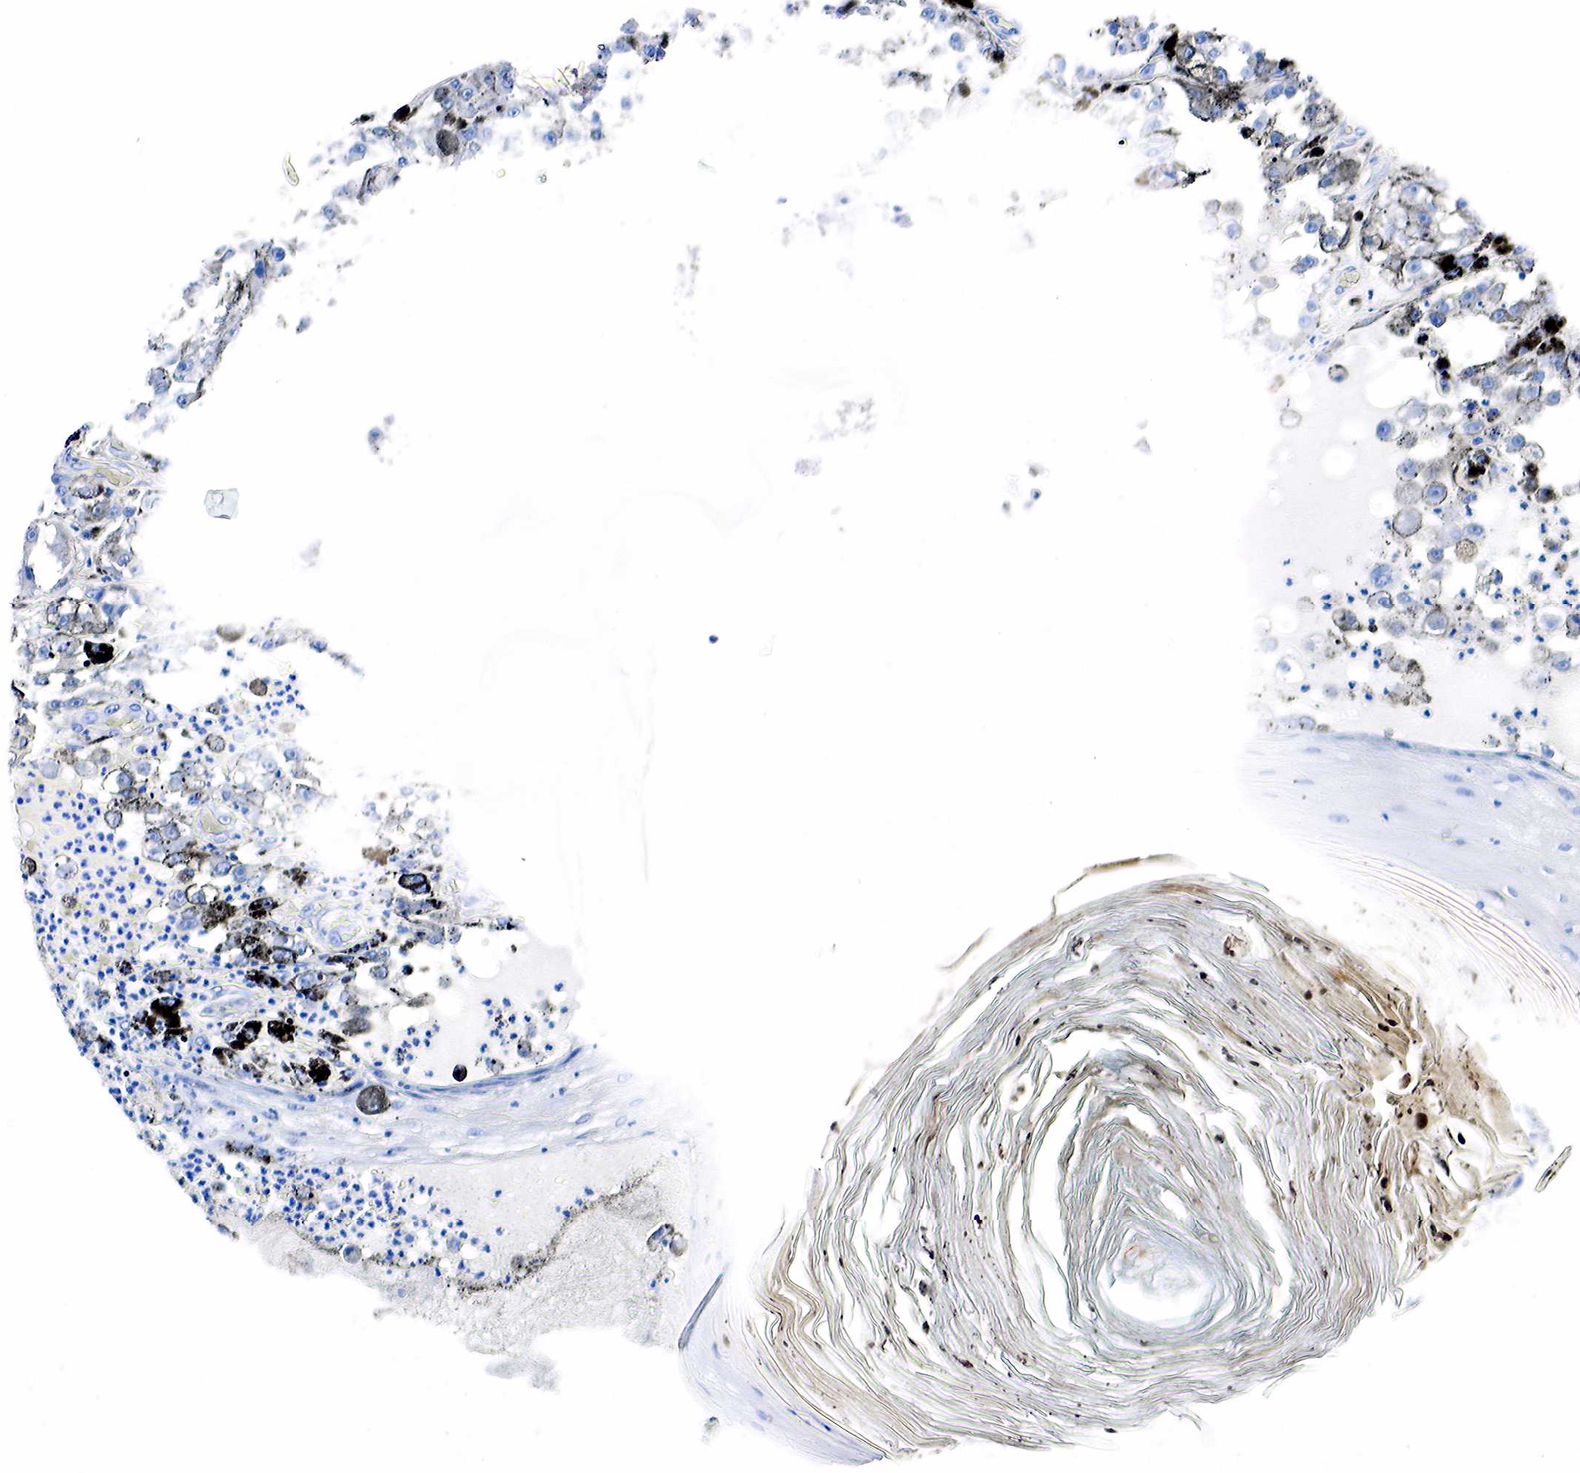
{"staining": {"intensity": "negative", "quantity": "none", "location": "none"}, "tissue": "melanoma", "cell_type": "Tumor cells", "image_type": "cancer", "snomed": [{"axis": "morphology", "description": "Malignant melanoma, NOS"}, {"axis": "topography", "description": "Skin"}], "caption": "Immunohistochemistry (IHC) histopathology image of human melanoma stained for a protein (brown), which exhibits no expression in tumor cells.", "gene": "ACP3", "patient": {"sex": "male", "age": 67}}